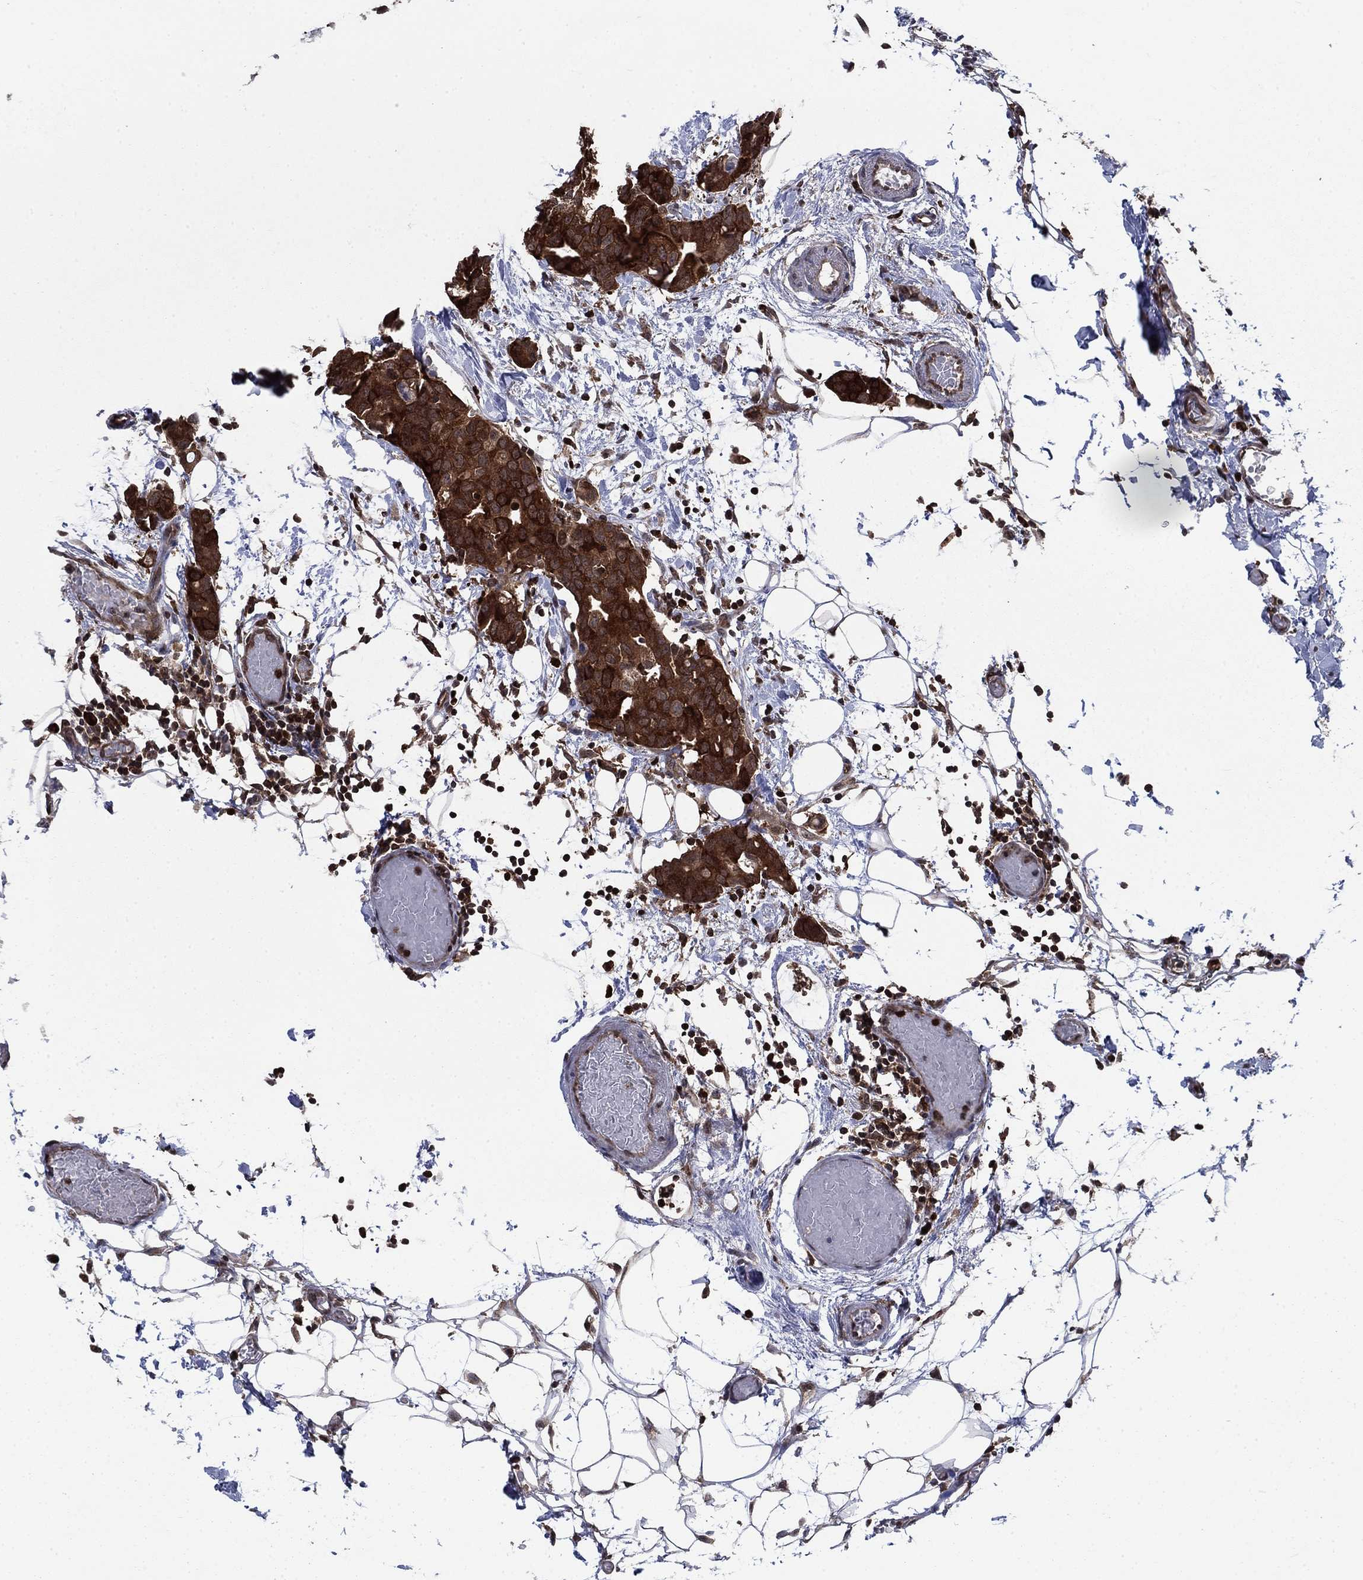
{"staining": {"intensity": "strong", "quantity": ">75%", "location": "cytoplasmic/membranous"}, "tissue": "breast cancer", "cell_type": "Tumor cells", "image_type": "cancer", "snomed": [{"axis": "morphology", "description": "Duct carcinoma"}, {"axis": "topography", "description": "Breast"}], "caption": "Breast invasive ductal carcinoma was stained to show a protein in brown. There is high levels of strong cytoplasmic/membranous staining in approximately >75% of tumor cells. (IHC, brightfield microscopy, high magnification).", "gene": "CACYBP", "patient": {"sex": "female", "age": 83}}